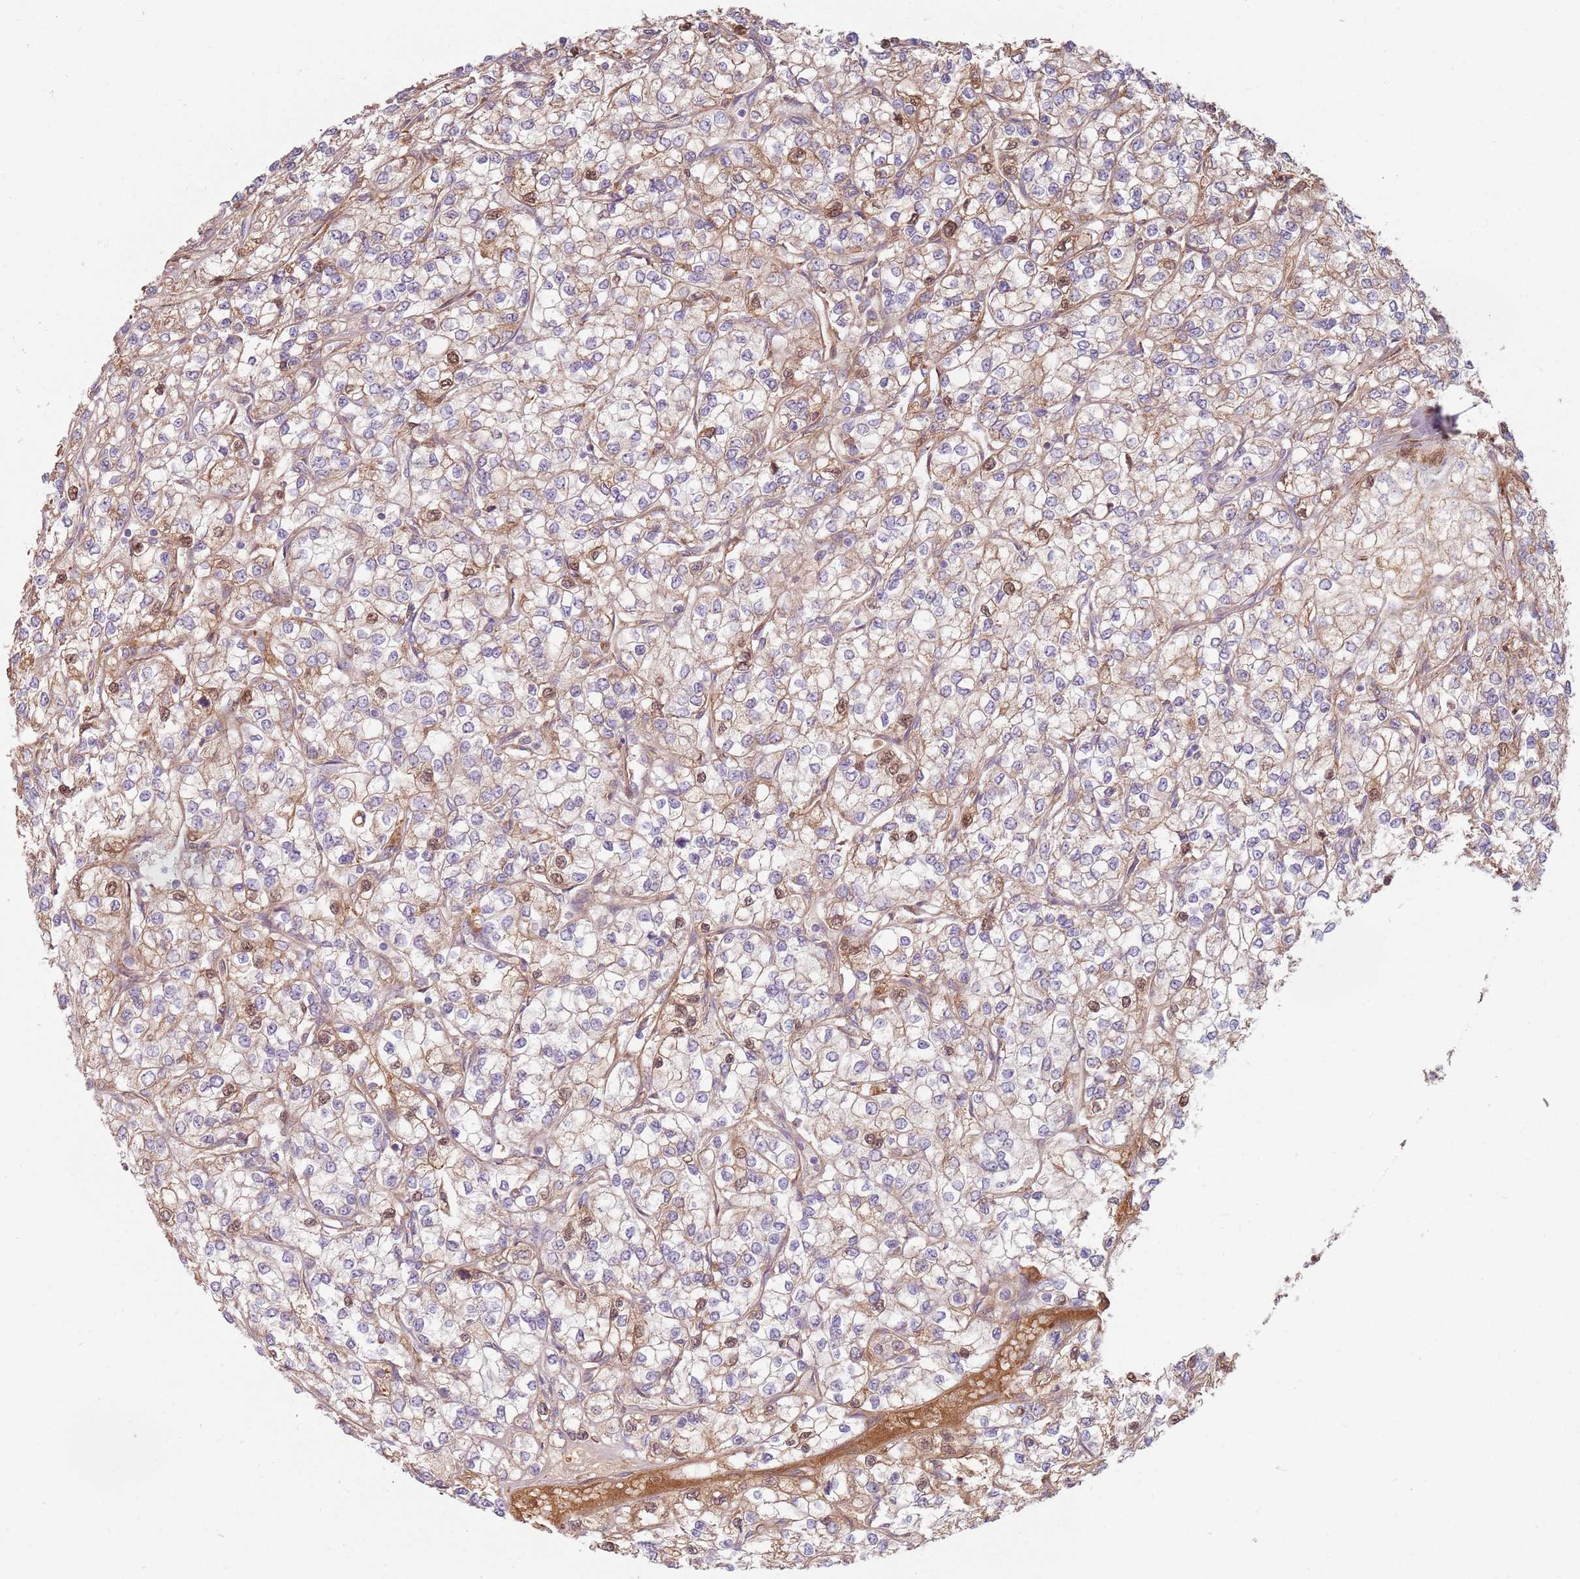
{"staining": {"intensity": "moderate", "quantity": "25%-75%", "location": "cytoplasmic/membranous"}, "tissue": "renal cancer", "cell_type": "Tumor cells", "image_type": "cancer", "snomed": [{"axis": "morphology", "description": "Adenocarcinoma, NOS"}, {"axis": "topography", "description": "Kidney"}], "caption": "Renal cancer (adenocarcinoma) stained with immunohistochemistry displays moderate cytoplasmic/membranous expression in approximately 25%-75% of tumor cells.", "gene": "COLGALT1", "patient": {"sex": "male", "age": 80}}